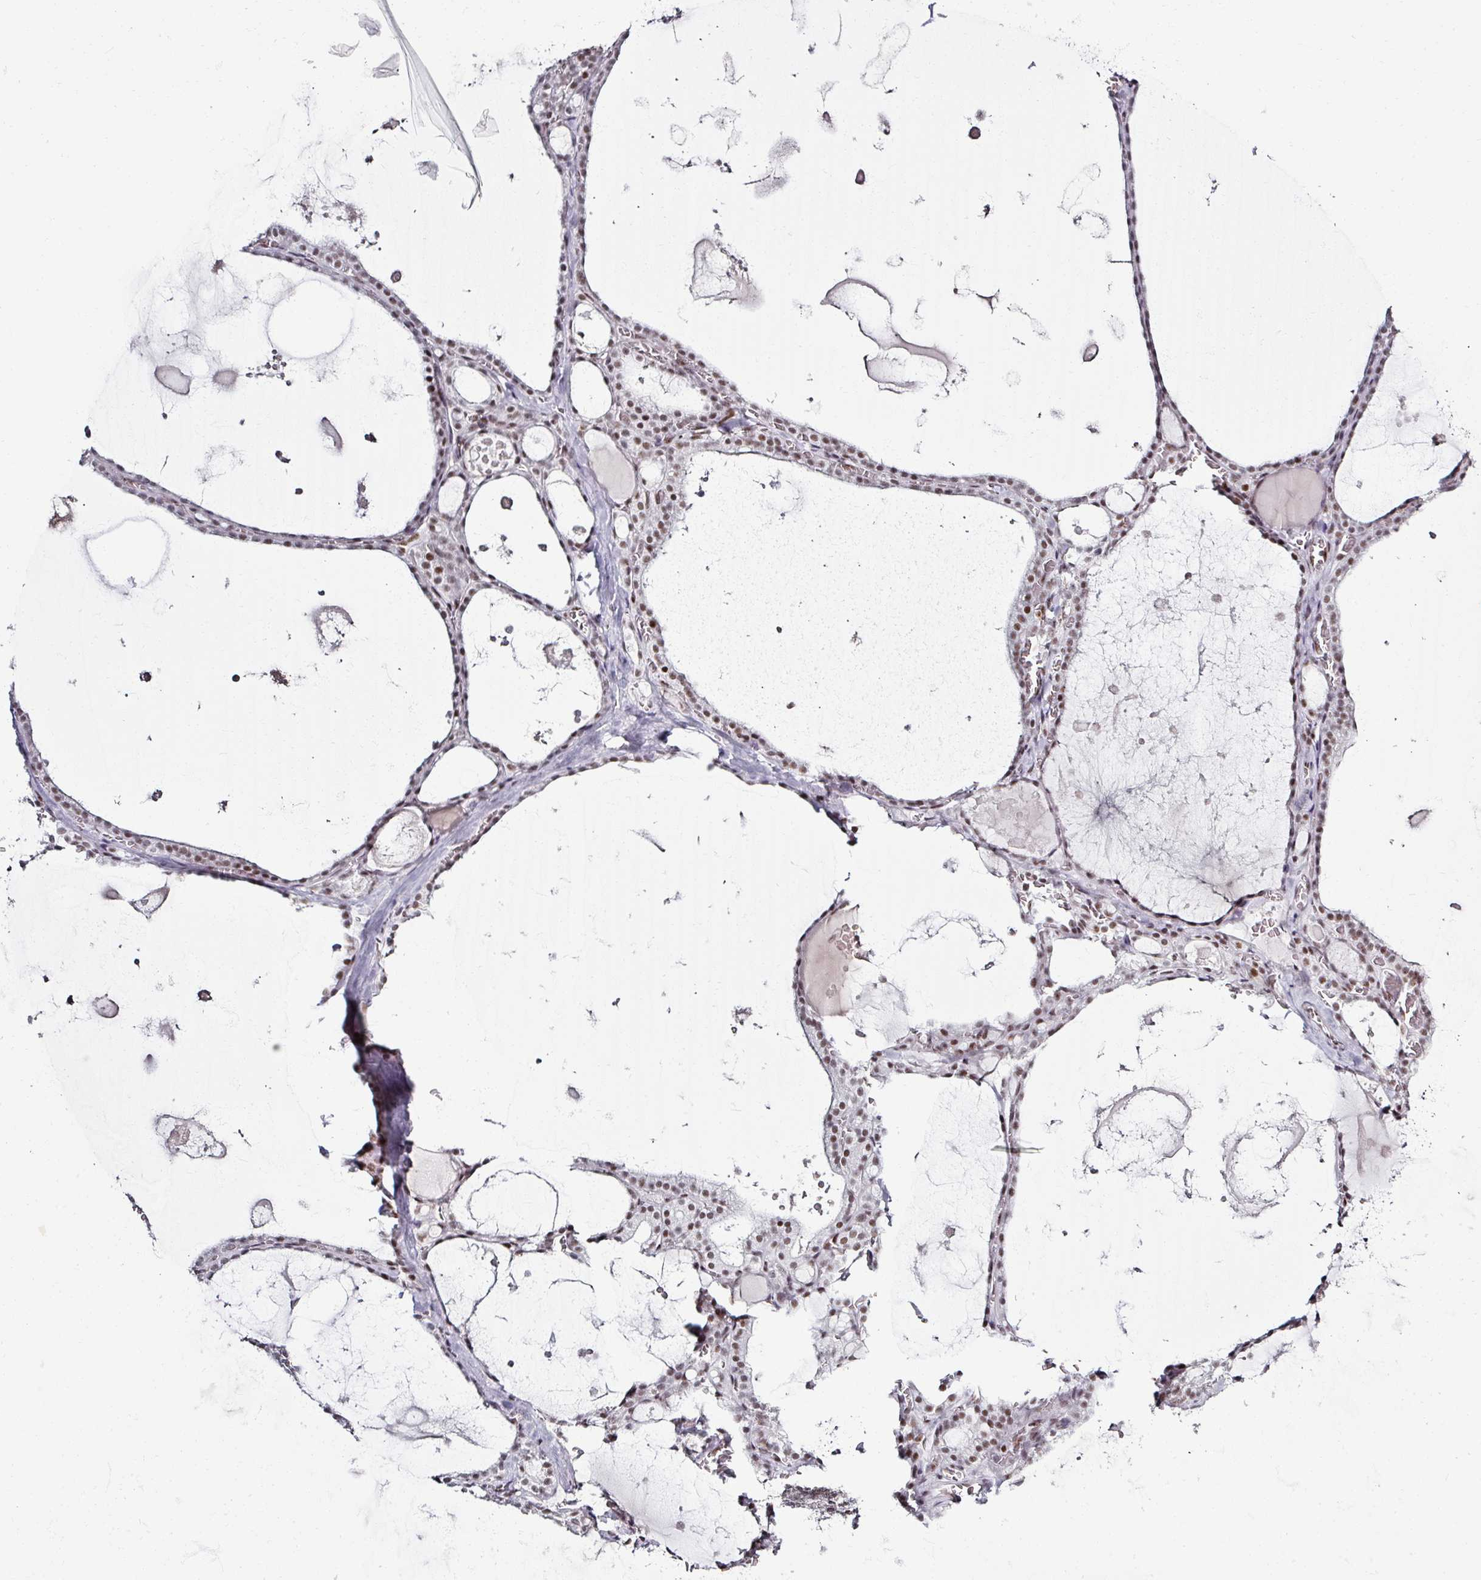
{"staining": {"intensity": "moderate", "quantity": ">75%", "location": "nuclear"}, "tissue": "thyroid gland", "cell_type": "Glandular cells", "image_type": "normal", "snomed": [{"axis": "morphology", "description": "Normal tissue, NOS"}, {"axis": "topography", "description": "Thyroid gland"}], "caption": "Unremarkable thyroid gland was stained to show a protein in brown. There is medium levels of moderate nuclear positivity in approximately >75% of glandular cells.", "gene": "ADAR", "patient": {"sex": "male", "age": 56}}